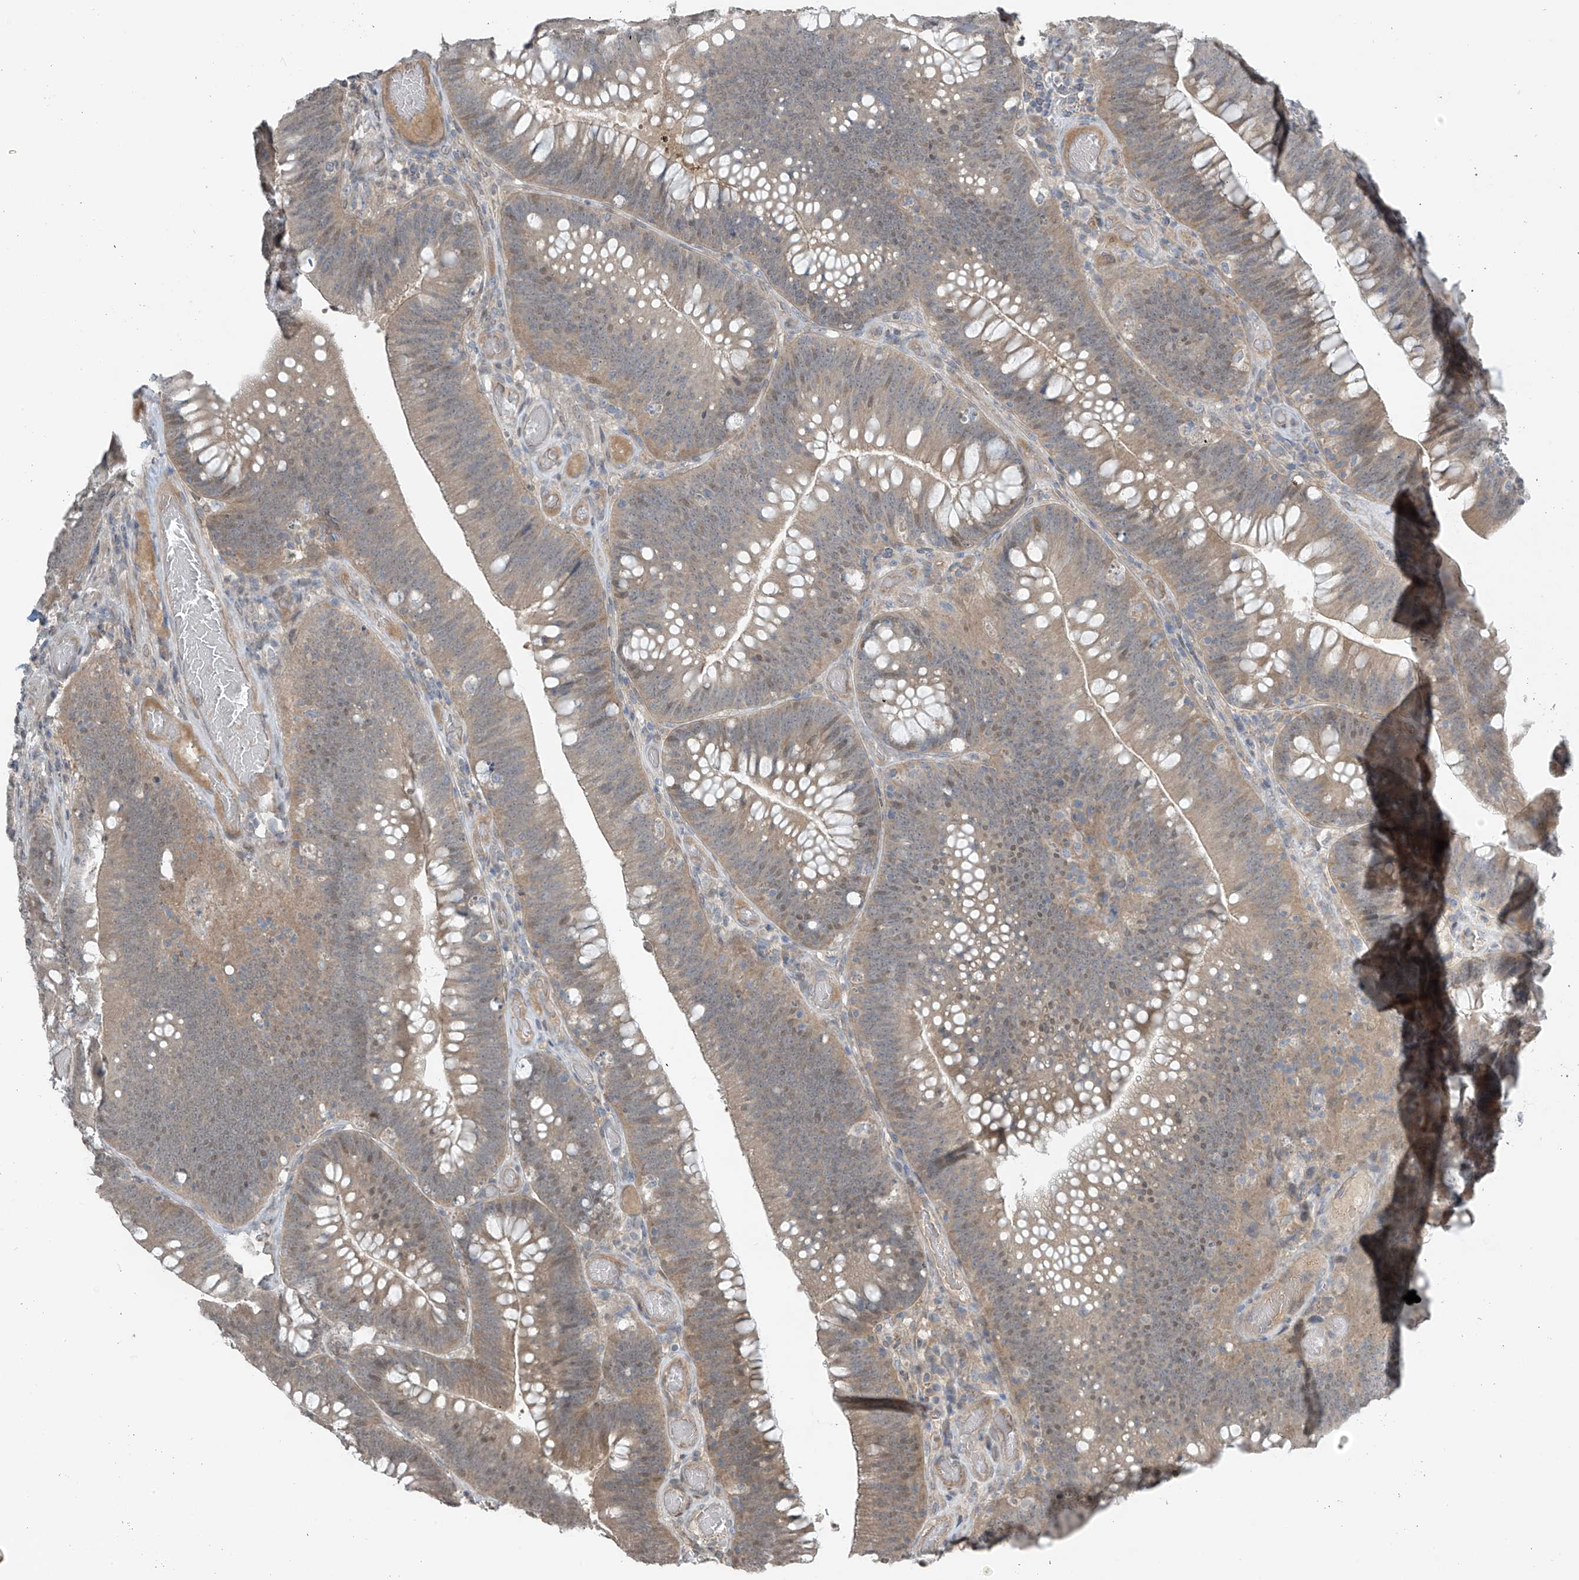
{"staining": {"intensity": "weak", "quantity": ">75%", "location": "cytoplasmic/membranous"}, "tissue": "colorectal cancer", "cell_type": "Tumor cells", "image_type": "cancer", "snomed": [{"axis": "morphology", "description": "Normal tissue, NOS"}, {"axis": "topography", "description": "Colon"}], "caption": "Approximately >75% of tumor cells in colorectal cancer display weak cytoplasmic/membranous protein positivity as visualized by brown immunohistochemical staining.", "gene": "HOXA11", "patient": {"sex": "female", "age": 82}}